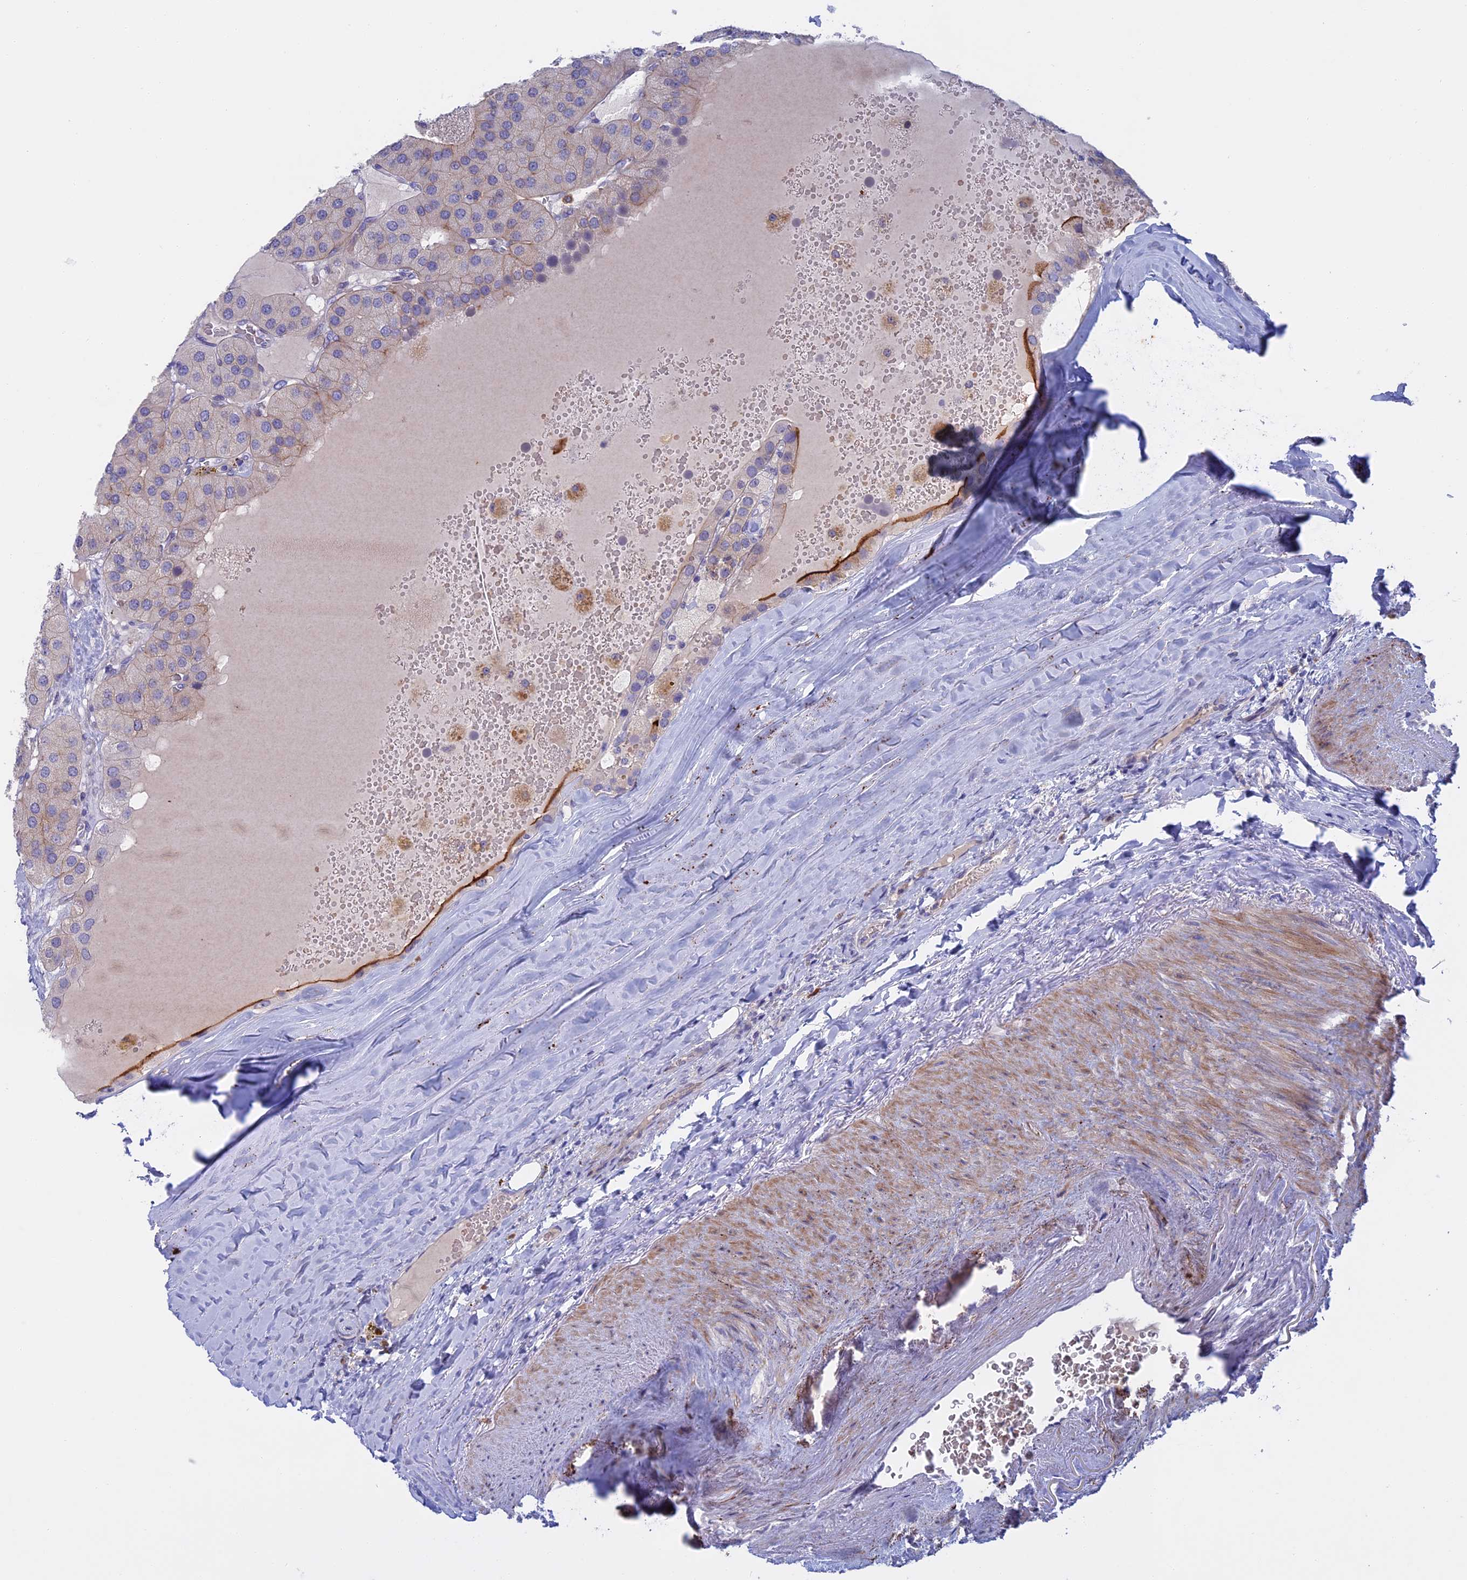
{"staining": {"intensity": "strong", "quantity": "<25%", "location": "cytoplasmic/membranous"}, "tissue": "parathyroid gland", "cell_type": "Glandular cells", "image_type": "normal", "snomed": [{"axis": "morphology", "description": "Normal tissue, NOS"}, {"axis": "morphology", "description": "Adenoma, NOS"}, {"axis": "topography", "description": "Parathyroid gland"}], "caption": "Strong cytoplasmic/membranous positivity is seen in about <25% of glandular cells in benign parathyroid gland. (Stains: DAB (3,3'-diaminobenzidine) in brown, nuclei in blue, Microscopy: brightfield microscopy at high magnification).", "gene": "SLC2A6", "patient": {"sex": "female", "age": 86}}